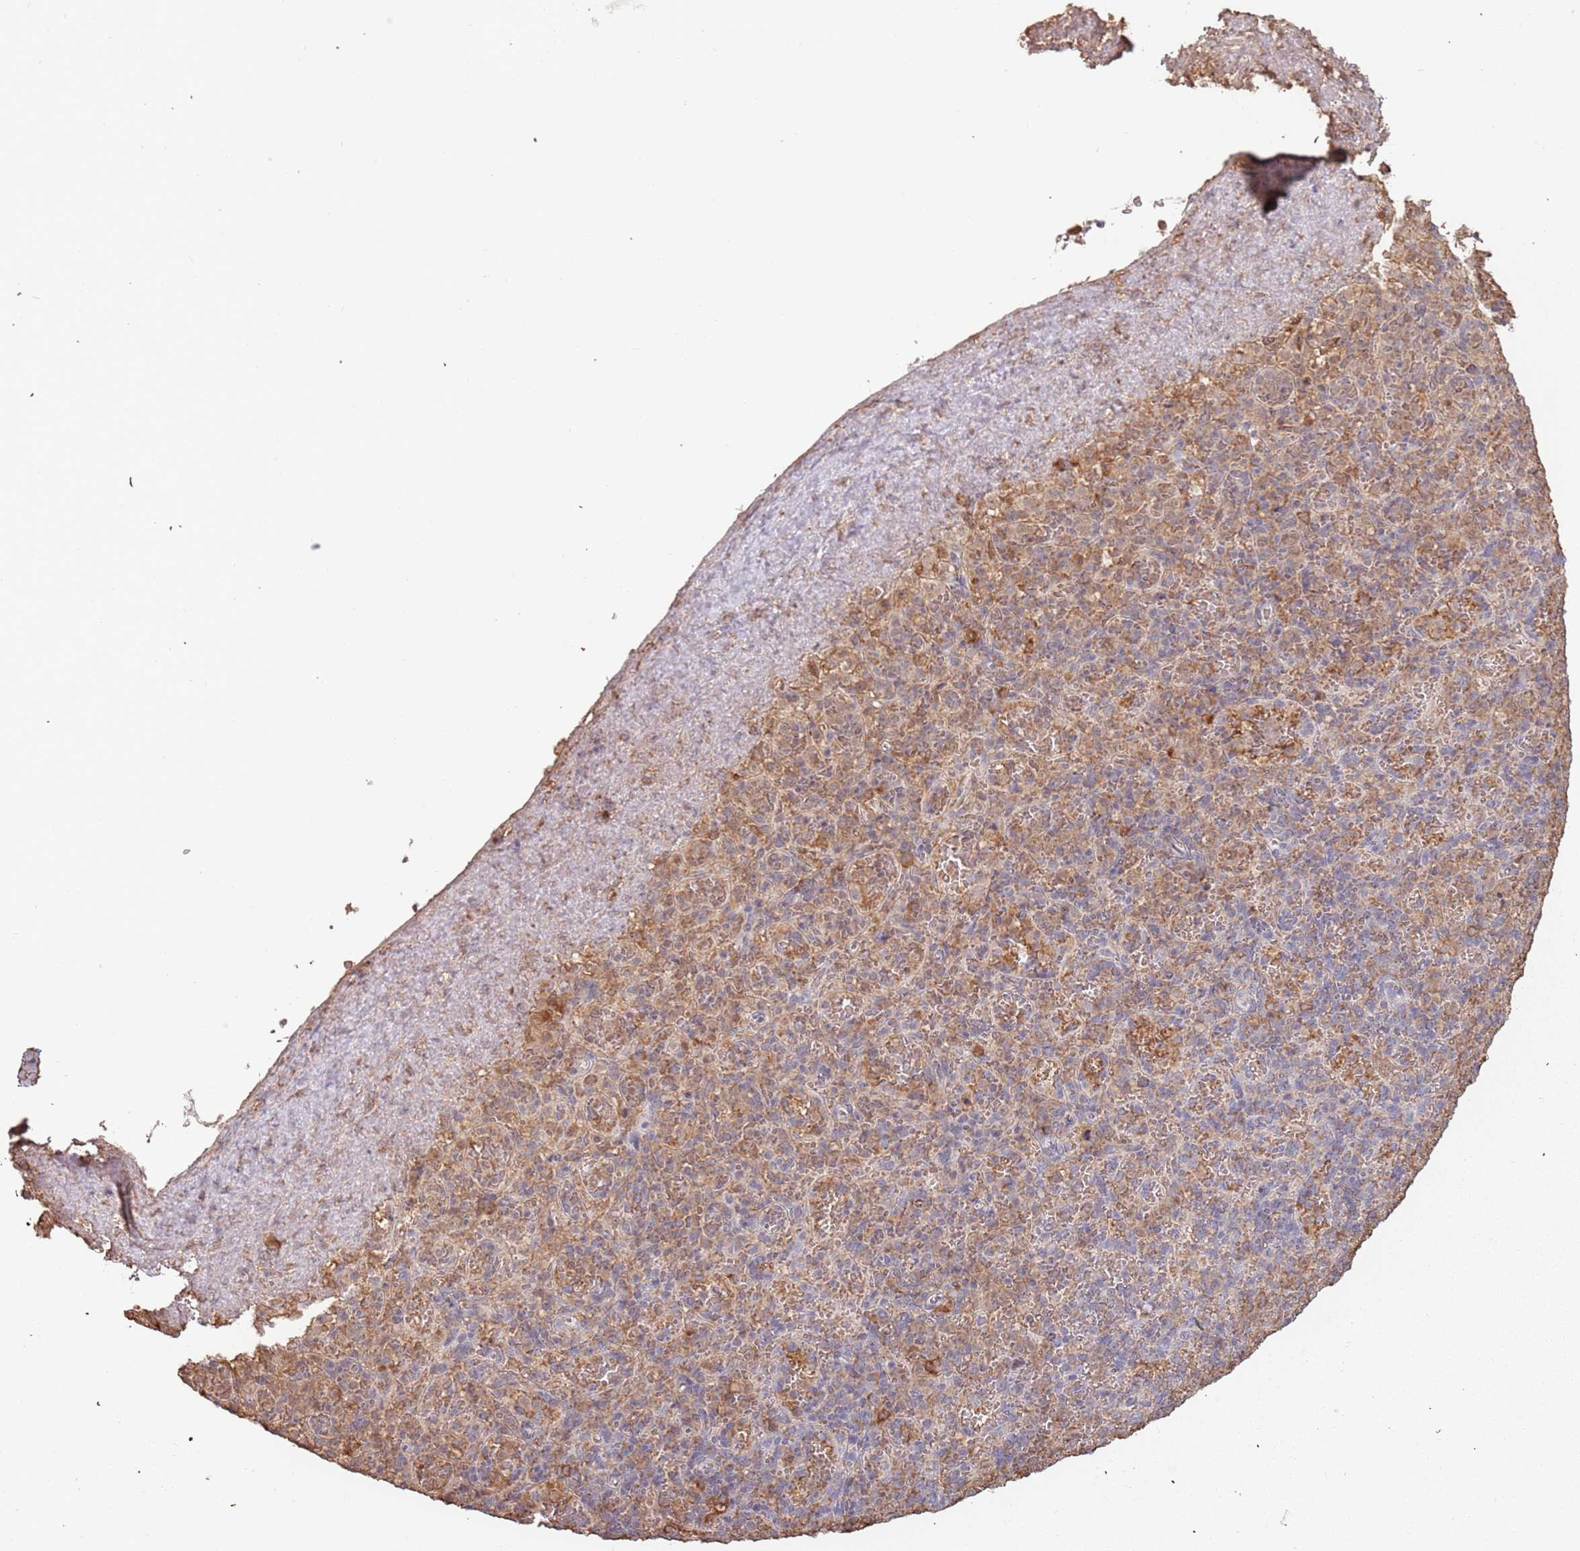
{"staining": {"intensity": "moderate", "quantity": "<25%", "location": "cytoplasmic/membranous"}, "tissue": "spleen", "cell_type": "Cells in red pulp", "image_type": "normal", "snomed": [{"axis": "morphology", "description": "Normal tissue, NOS"}, {"axis": "topography", "description": "Spleen"}], "caption": "Spleen stained for a protein (brown) shows moderate cytoplasmic/membranous positive expression in approximately <25% of cells in red pulp.", "gene": "ATOSB", "patient": {"sex": "female", "age": 74}}